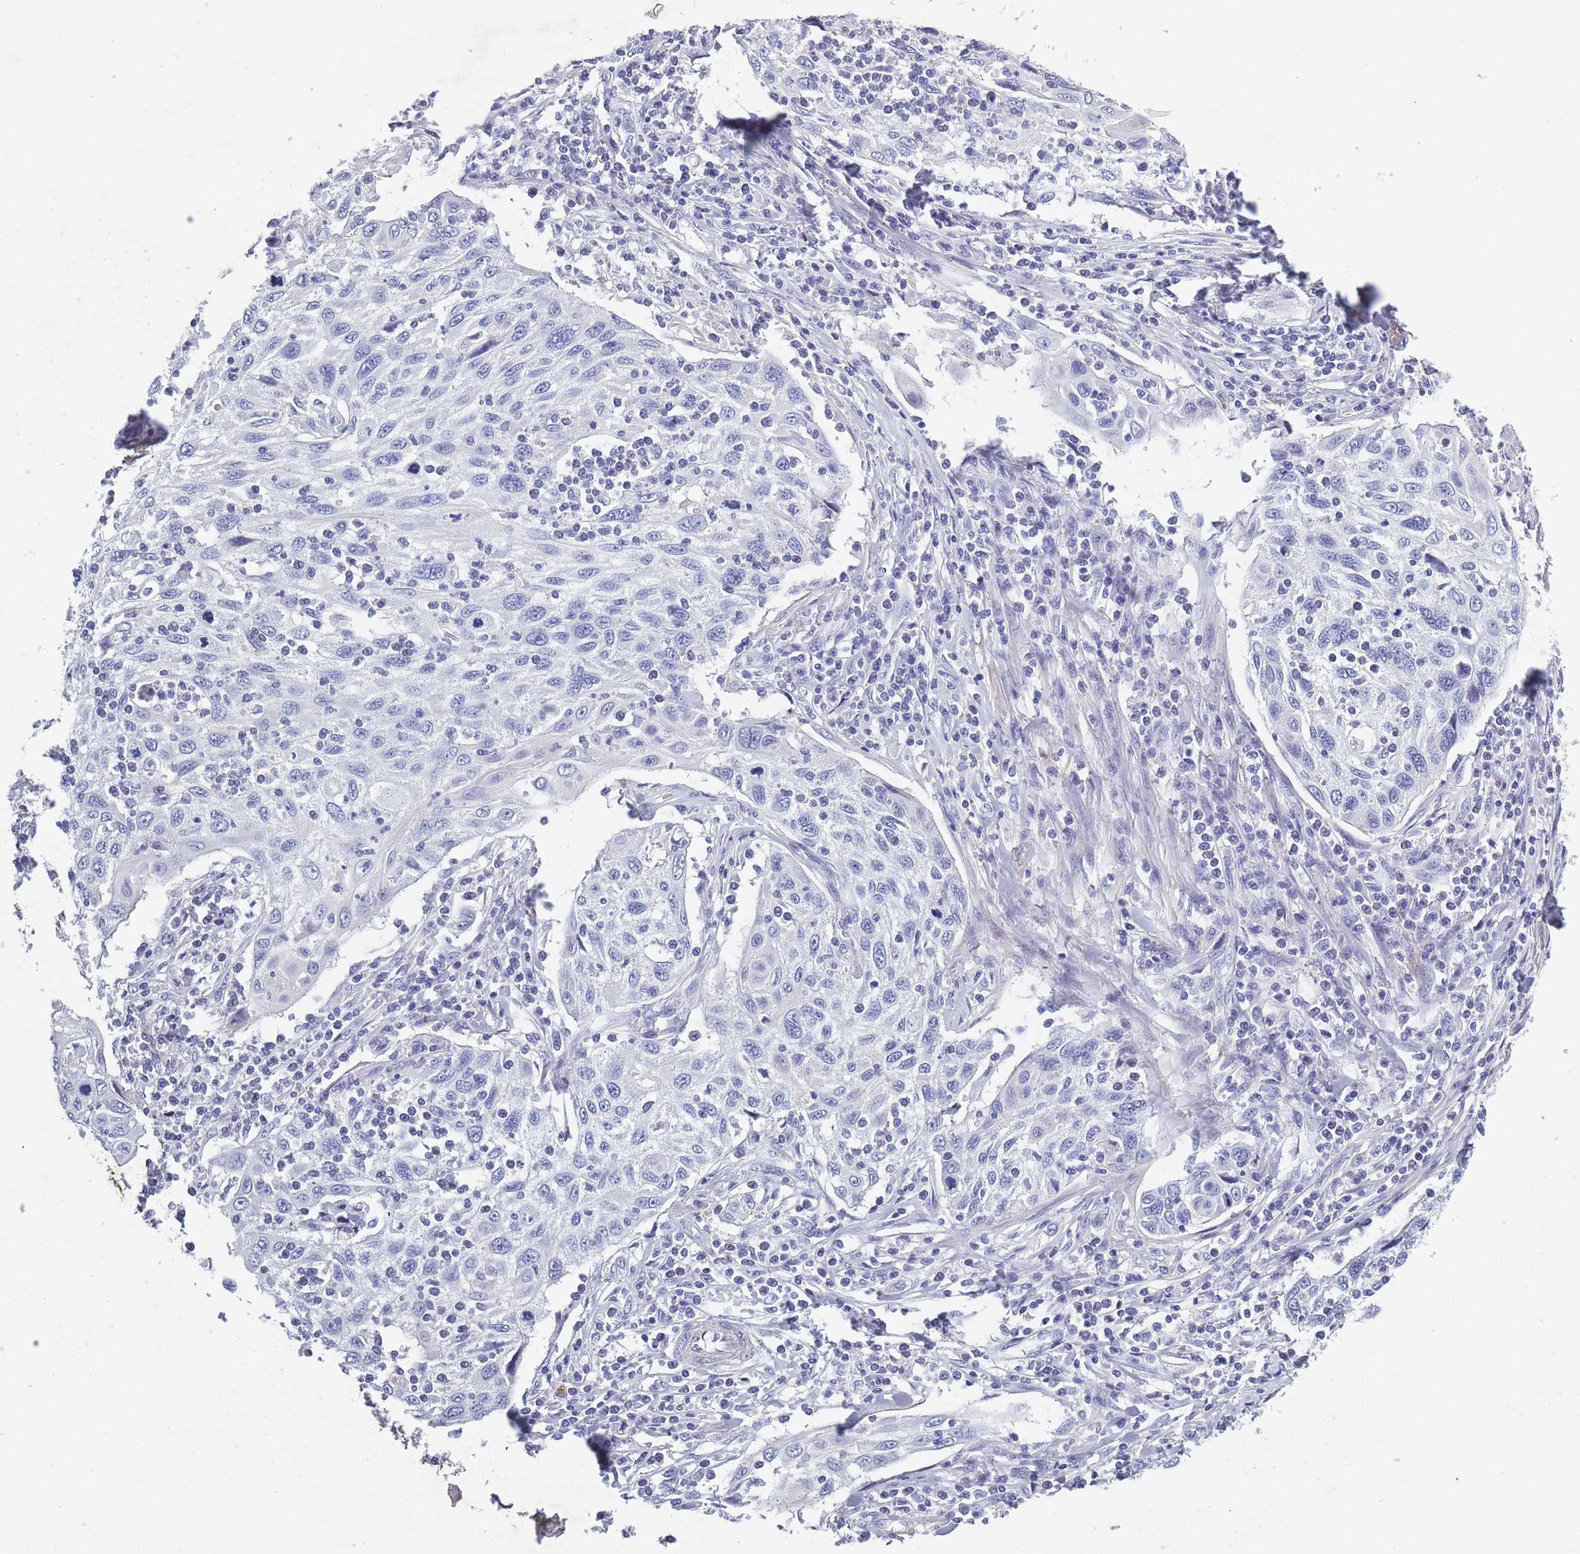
{"staining": {"intensity": "negative", "quantity": "none", "location": "none"}, "tissue": "cervical cancer", "cell_type": "Tumor cells", "image_type": "cancer", "snomed": [{"axis": "morphology", "description": "Squamous cell carcinoma, NOS"}, {"axis": "topography", "description": "Cervix"}], "caption": "An image of squamous cell carcinoma (cervical) stained for a protein shows no brown staining in tumor cells.", "gene": "OR4C5", "patient": {"sex": "female", "age": 70}}